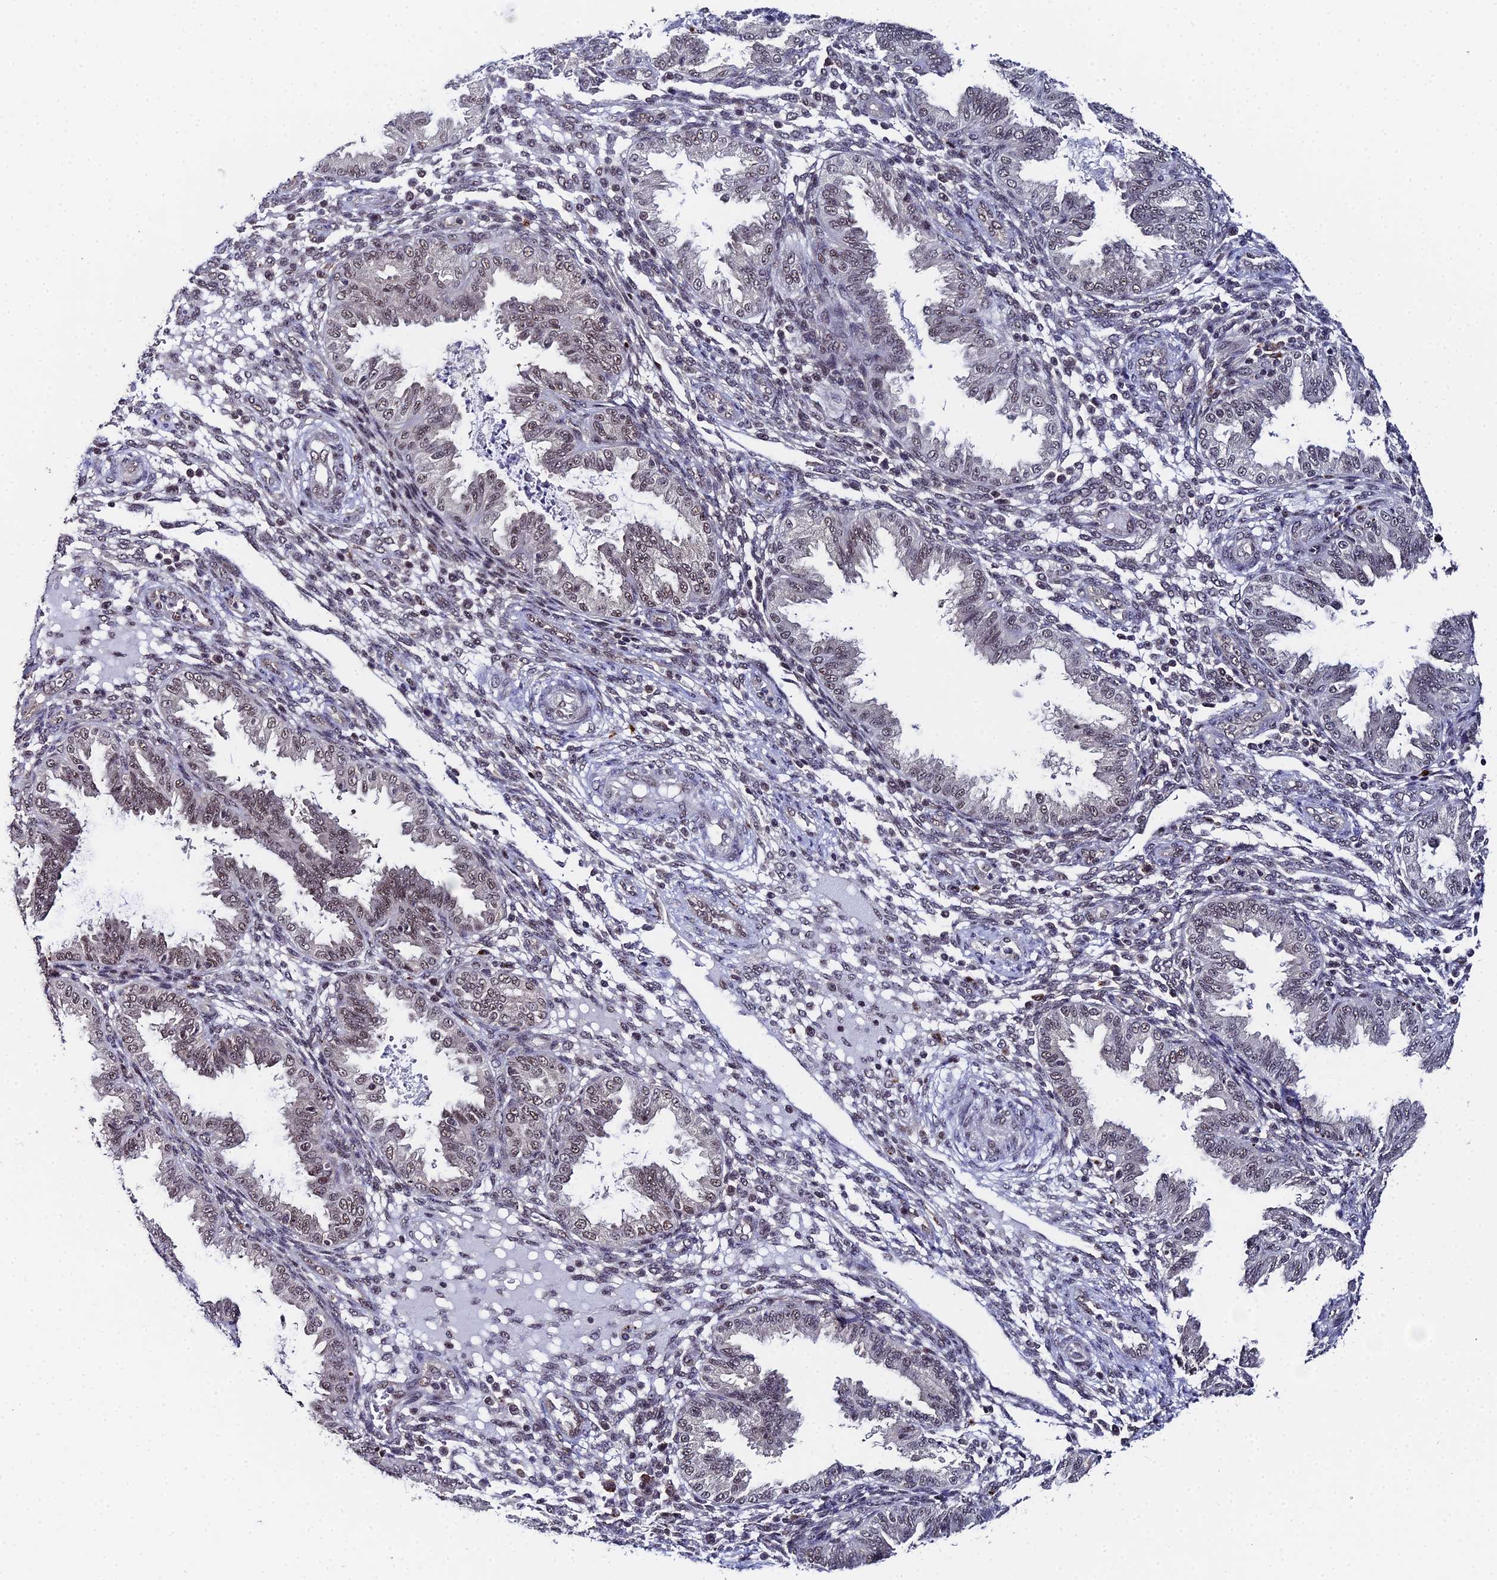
{"staining": {"intensity": "moderate", "quantity": "<25%", "location": "nuclear"}, "tissue": "endometrium", "cell_type": "Cells in endometrial stroma", "image_type": "normal", "snomed": [{"axis": "morphology", "description": "Normal tissue, NOS"}, {"axis": "topography", "description": "Endometrium"}], "caption": "Moderate nuclear staining for a protein is present in approximately <25% of cells in endometrial stroma of unremarkable endometrium using IHC.", "gene": "MAGOHB", "patient": {"sex": "female", "age": 33}}